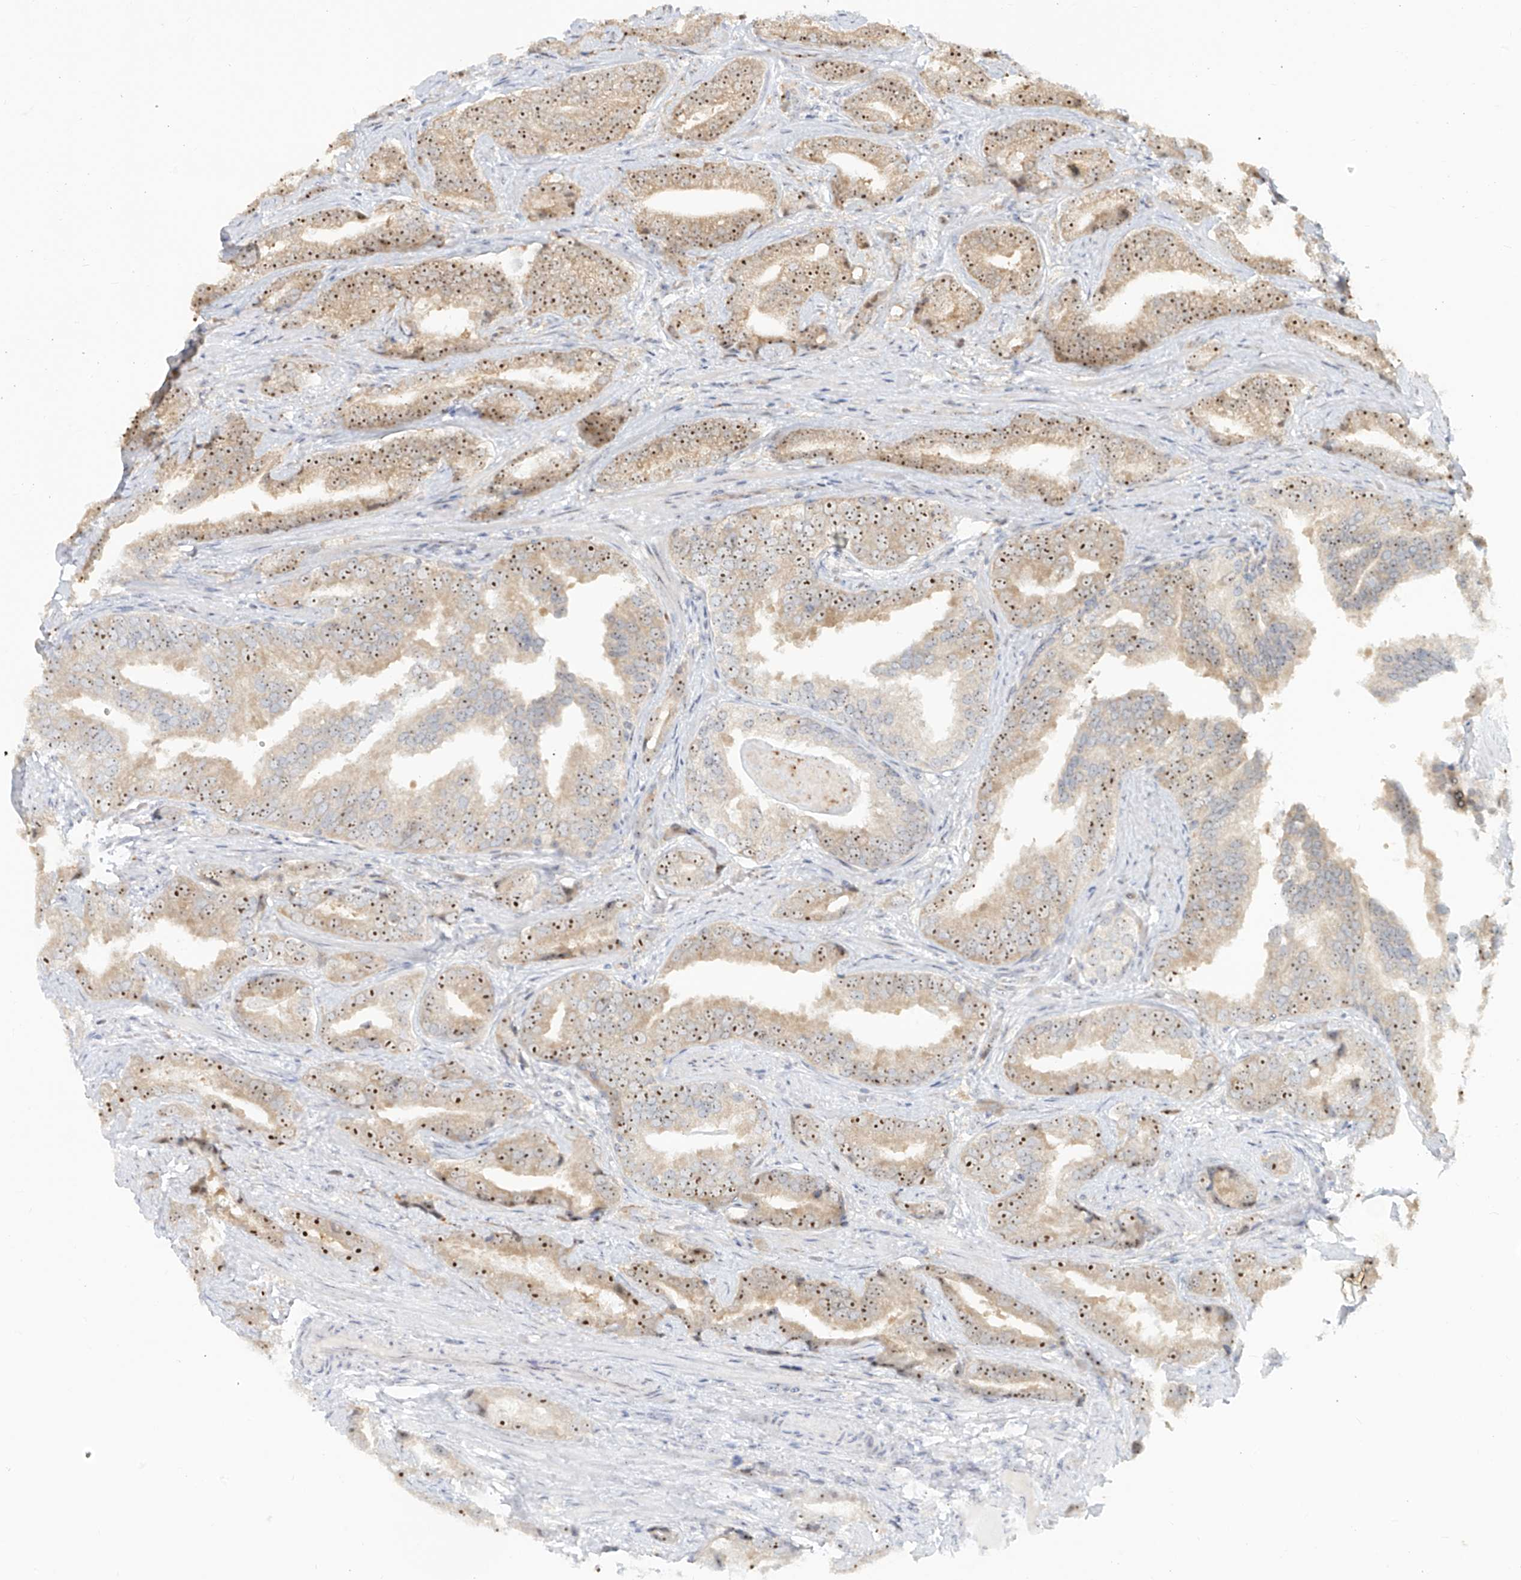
{"staining": {"intensity": "moderate", "quantity": "25%-75%", "location": "cytoplasmic/membranous,nuclear"}, "tissue": "prostate cancer", "cell_type": "Tumor cells", "image_type": "cancer", "snomed": [{"axis": "morphology", "description": "Adenocarcinoma, Low grade"}, {"axis": "topography", "description": "Prostate"}], "caption": "A high-resolution image shows IHC staining of low-grade adenocarcinoma (prostate), which shows moderate cytoplasmic/membranous and nuclear staining in approximately 25%-75% of tumor cells. The protein of interest is stained brown, and the nuclei are stained in blue (DAB (3,3'-diaminobenzidine) IHC with brightfield microscopy, high magnification).", "gene": "BYSL", "patient": {"sex": "male", "age": 67}}